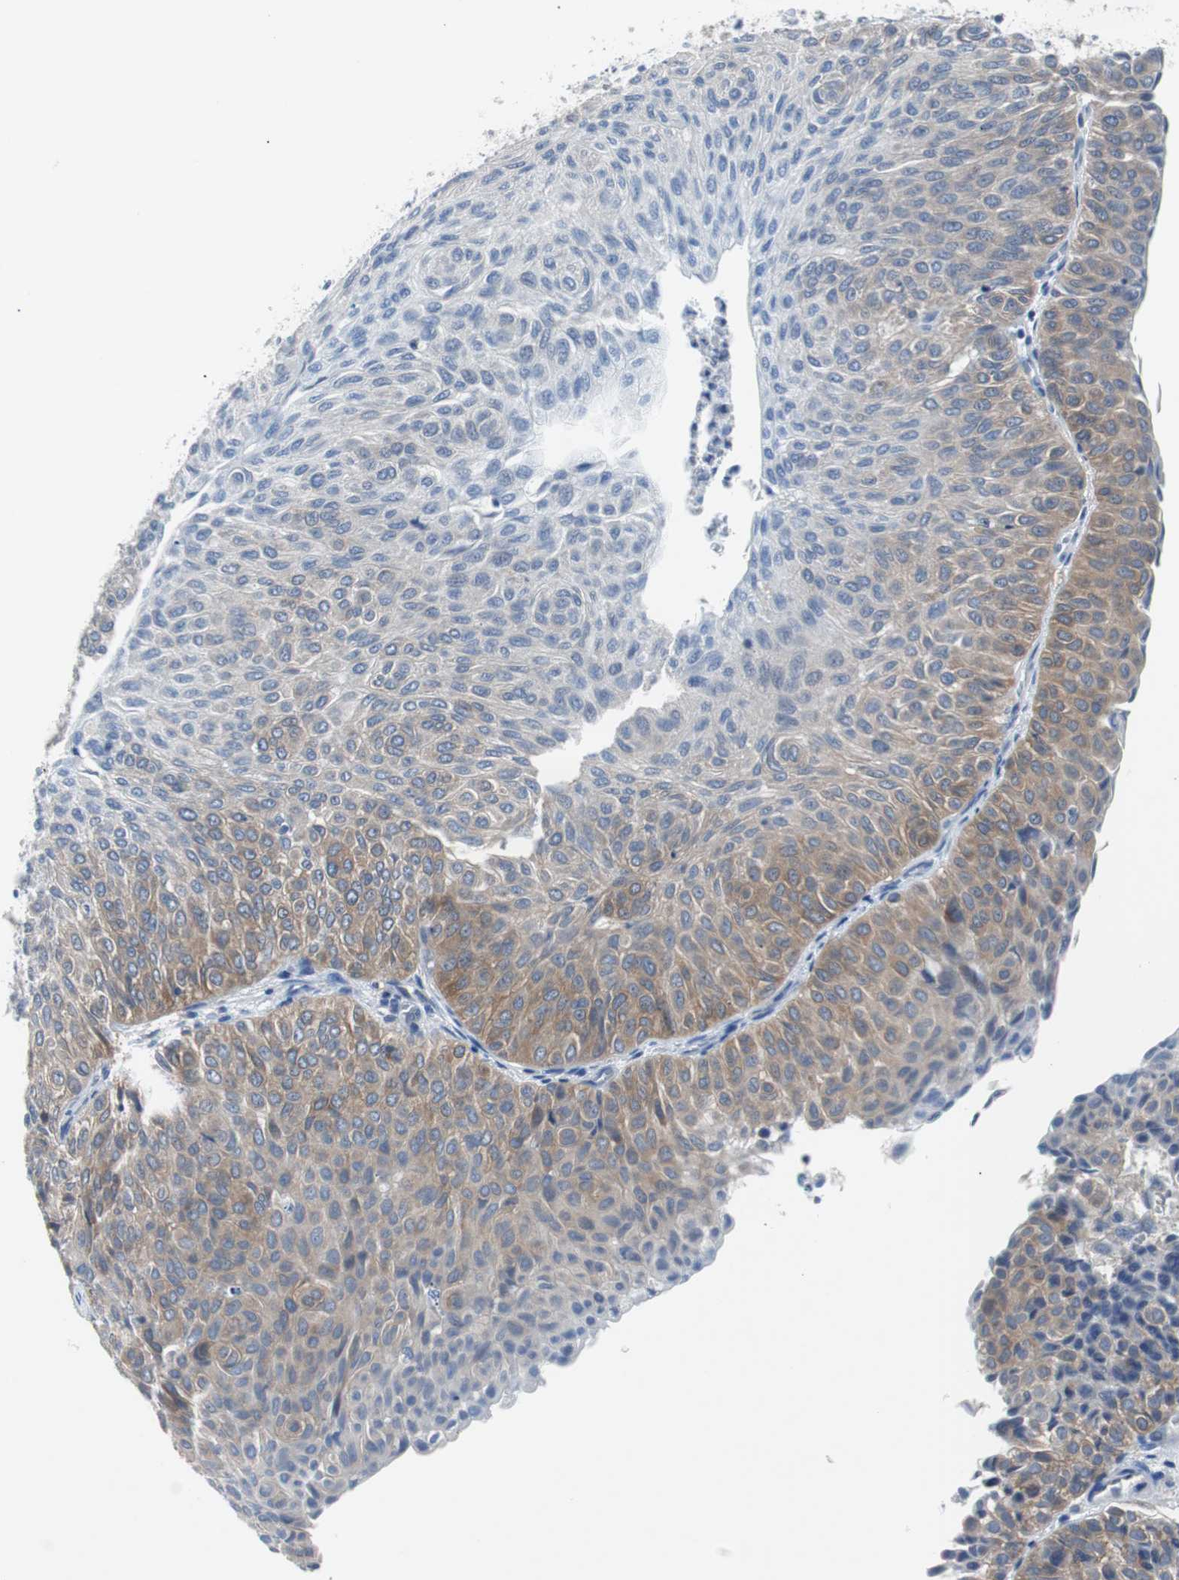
{"staining": {"intensity": "weak", "quantity": "25%-75%", "location": "cytoplasmic/membranous"}, "tissue": "urothelial cancer", "cell_type": "Tumor cells", "image_type": "cancer", "snomed": [{"axis": "morphology", "description": "Urothelial carcinoma, Low grade"}, {"axis": "topography", "description": "Urinary bladder"}], "caption": "Brown immunohistochemical staining in urothelial cancer displays weak cytoplasmic/membranous expression in approximately 25%-75% of tumor cells.", "gene": "EEF2K", "patient": {"sex": "male", "age": 78}}